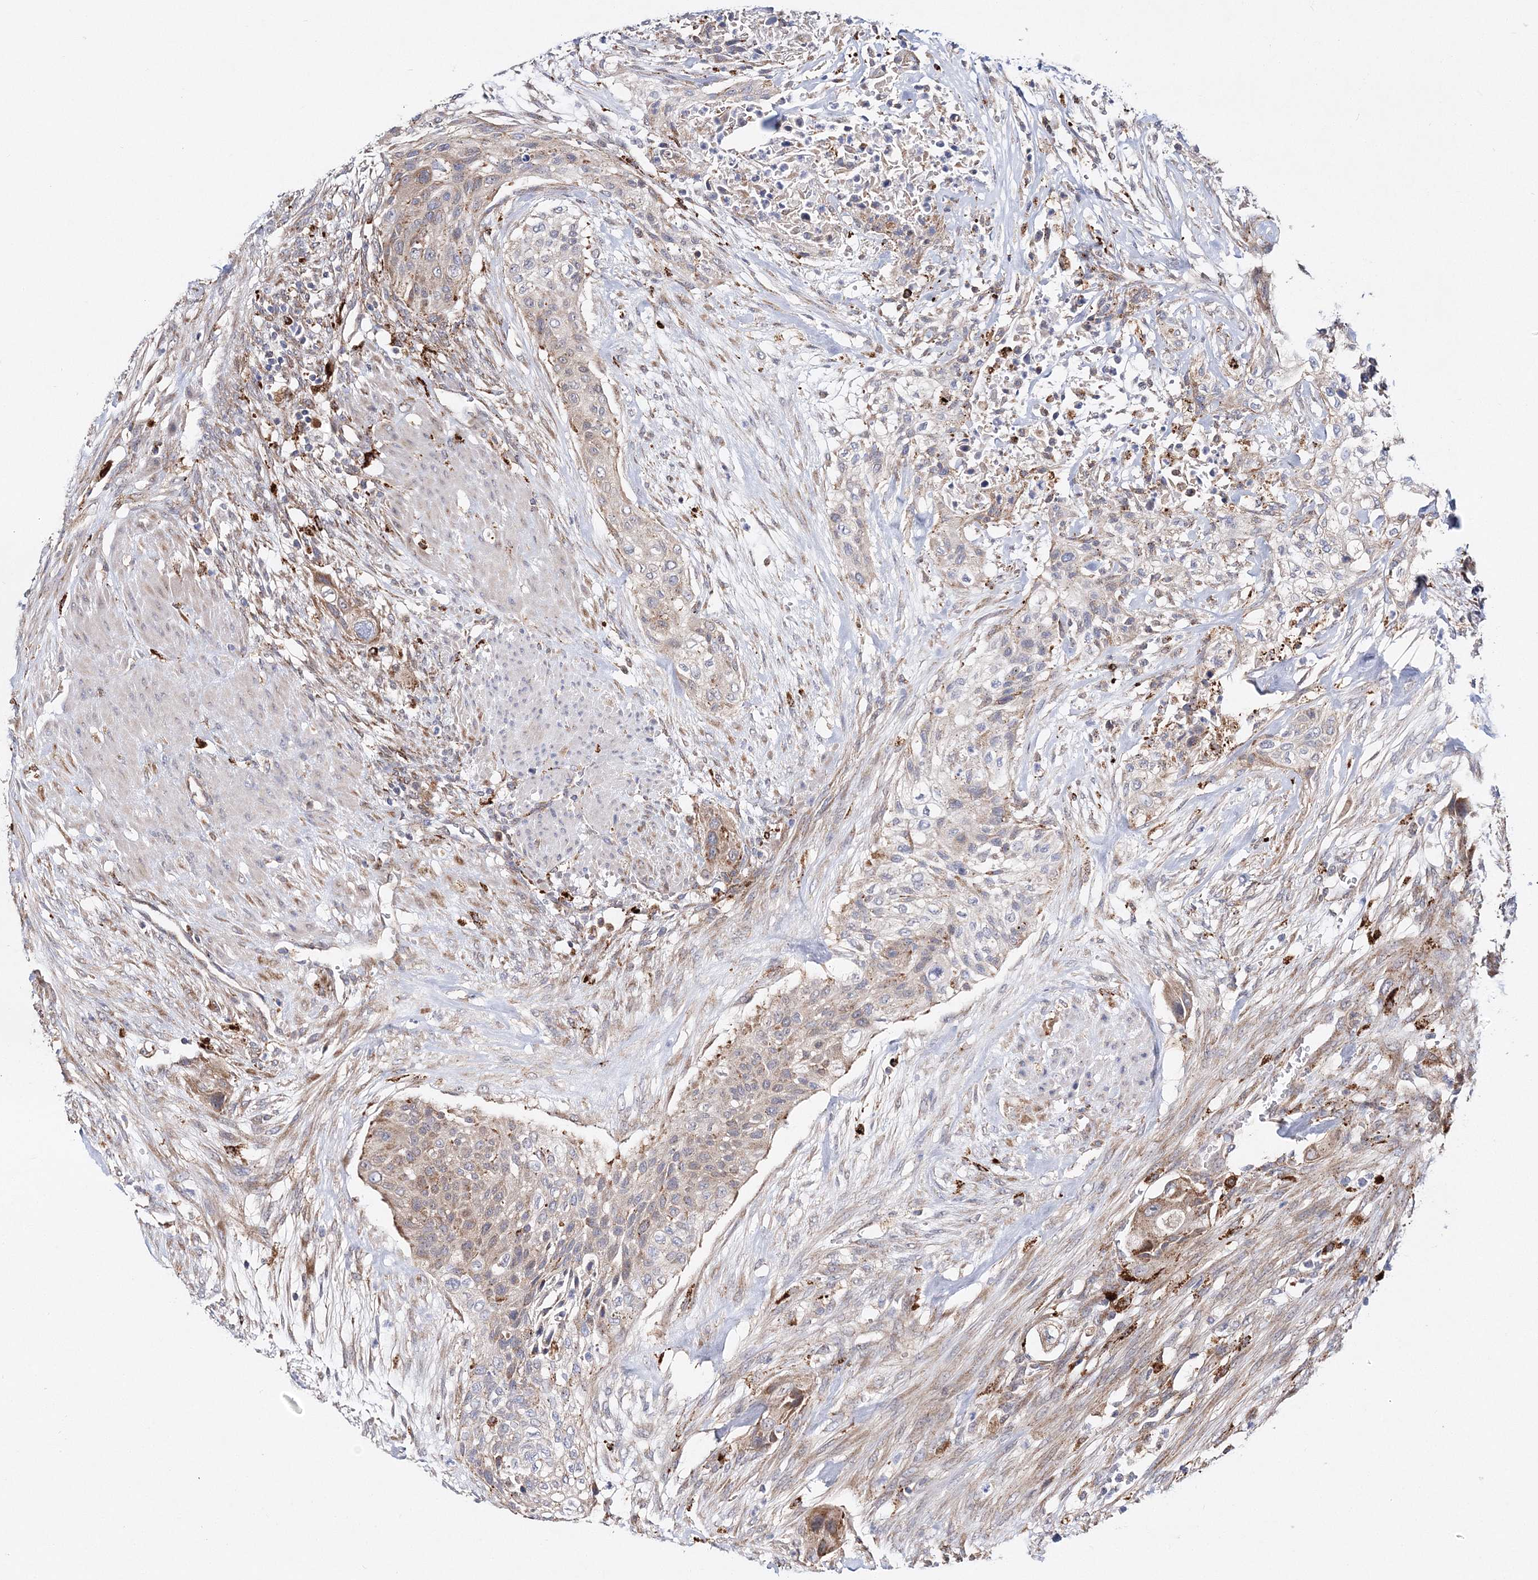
{"staining": {"intensity": "moderate", "quantity": "<25%", "location": "cytoplasmic/membranous"}, "tissue": "urothelial cancer", "cell_type": "Tumor cells", "image_type": "cancer", "snomed": [{"axis": "morphology", "description": "Urothelial carcinoma, High grade"}, {"axis": "topography", "description": "Urinary bladder"}], "caption": "Tumor cells show low levels of moderate cytoplasmic/membranous positivity in about <25% of cells in urothelial carcinoma (high-grade).", "gene": "C3orf38", "patient": {"sex": "male", "age": 35}}